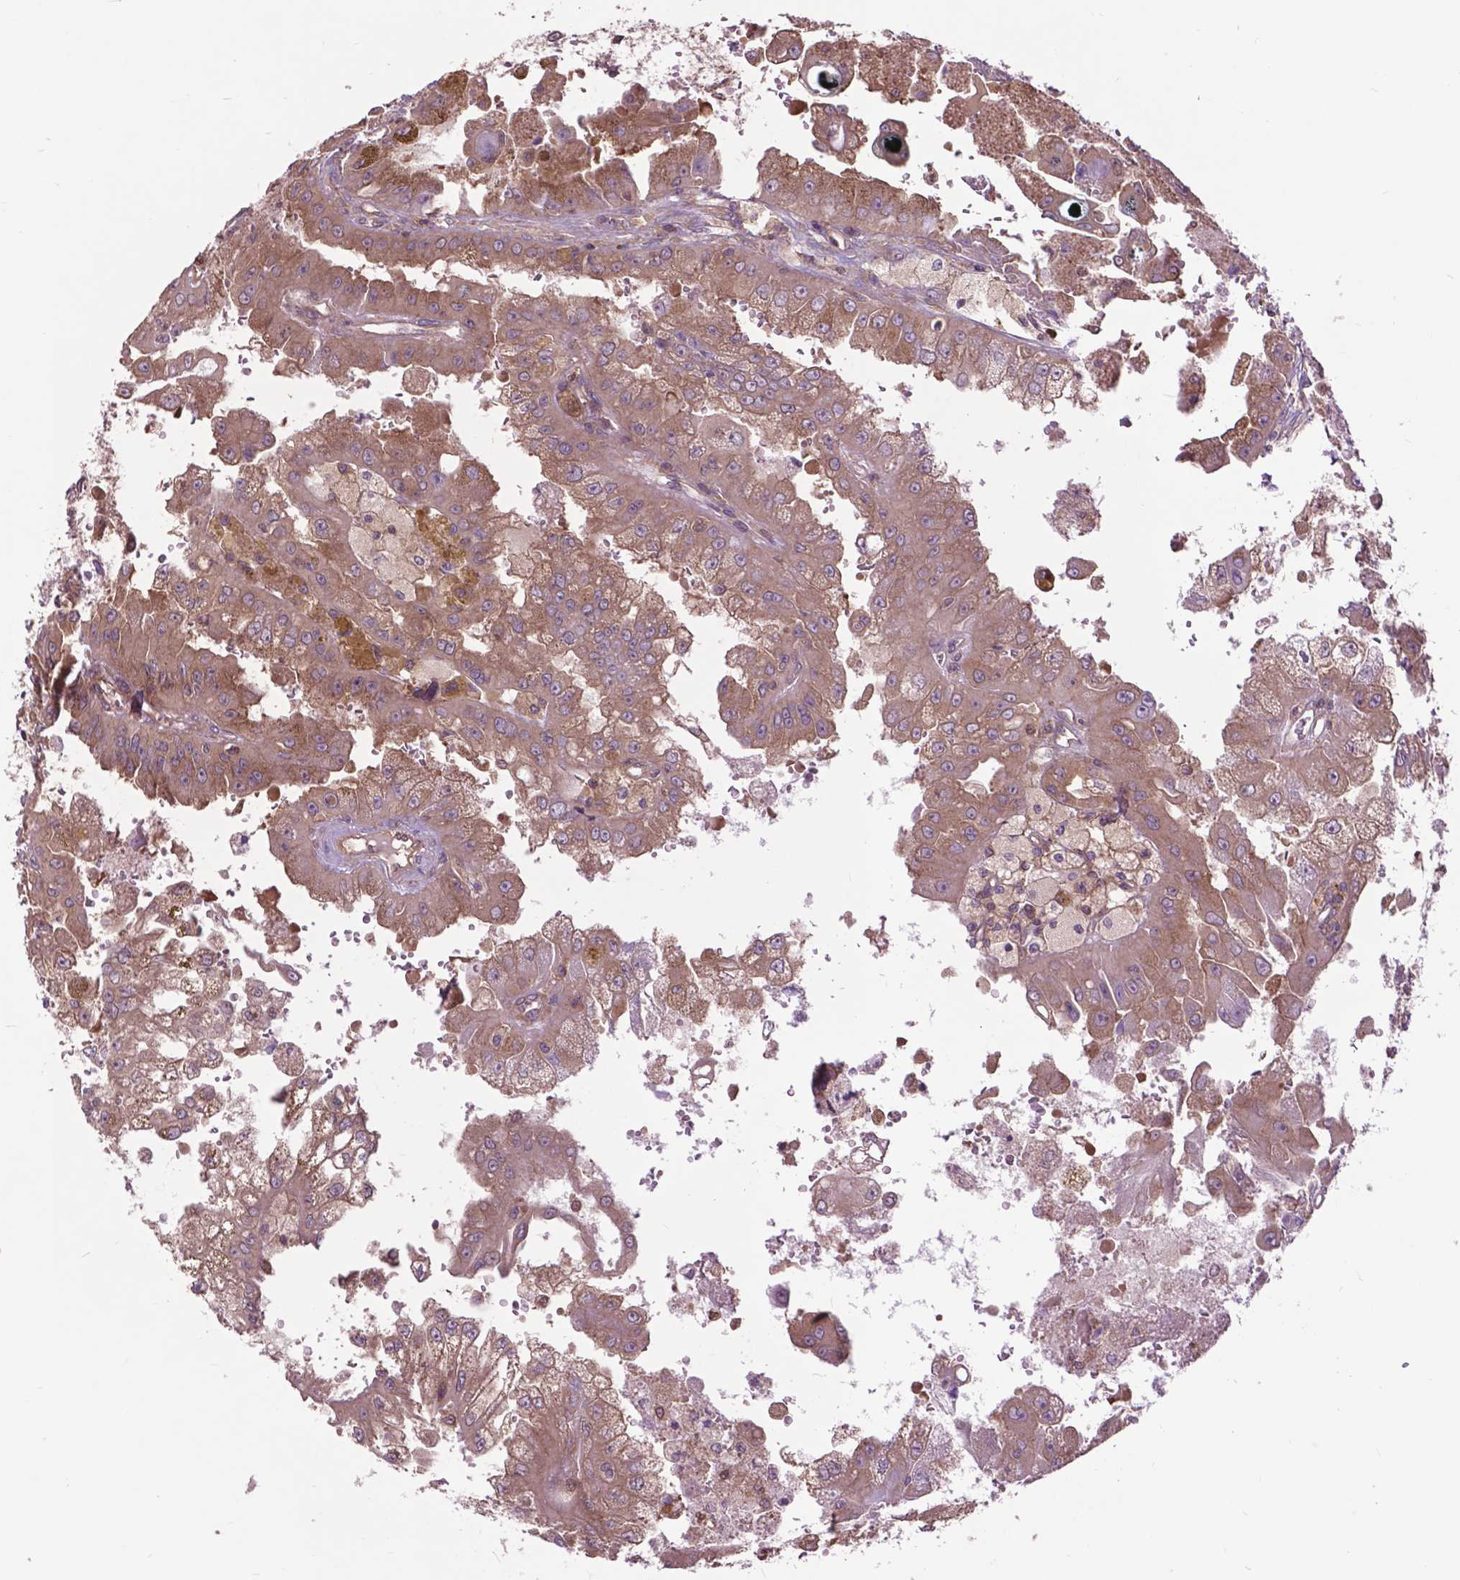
{"staining": {"intensity": "moderate", "quantity": ">75%", "location": "cytoplasmic/membranous"}, "tissue": "renal cancer", "cell_type": "Tumor cells", "image_type": "cancer", "snomed": [{"axis": "morphology", "description": "Adenocarcinoma, NOS"}, {"axis": "topography", "description": "Kidney"}], "caption": "IHC (DAB) staining of human adenocarcinoma (renal) demonstrates moderate cytoplasmic/membranous protein expression in about >75% of tumor cells. (Stains: DAB (3,3'-diaminobenzidine) in brown, nuclei in blue, Microscopy: brightfield microscopy at high magnification).", "gene": "ARAF", "patient": {"sex": "male", "age": 58}}